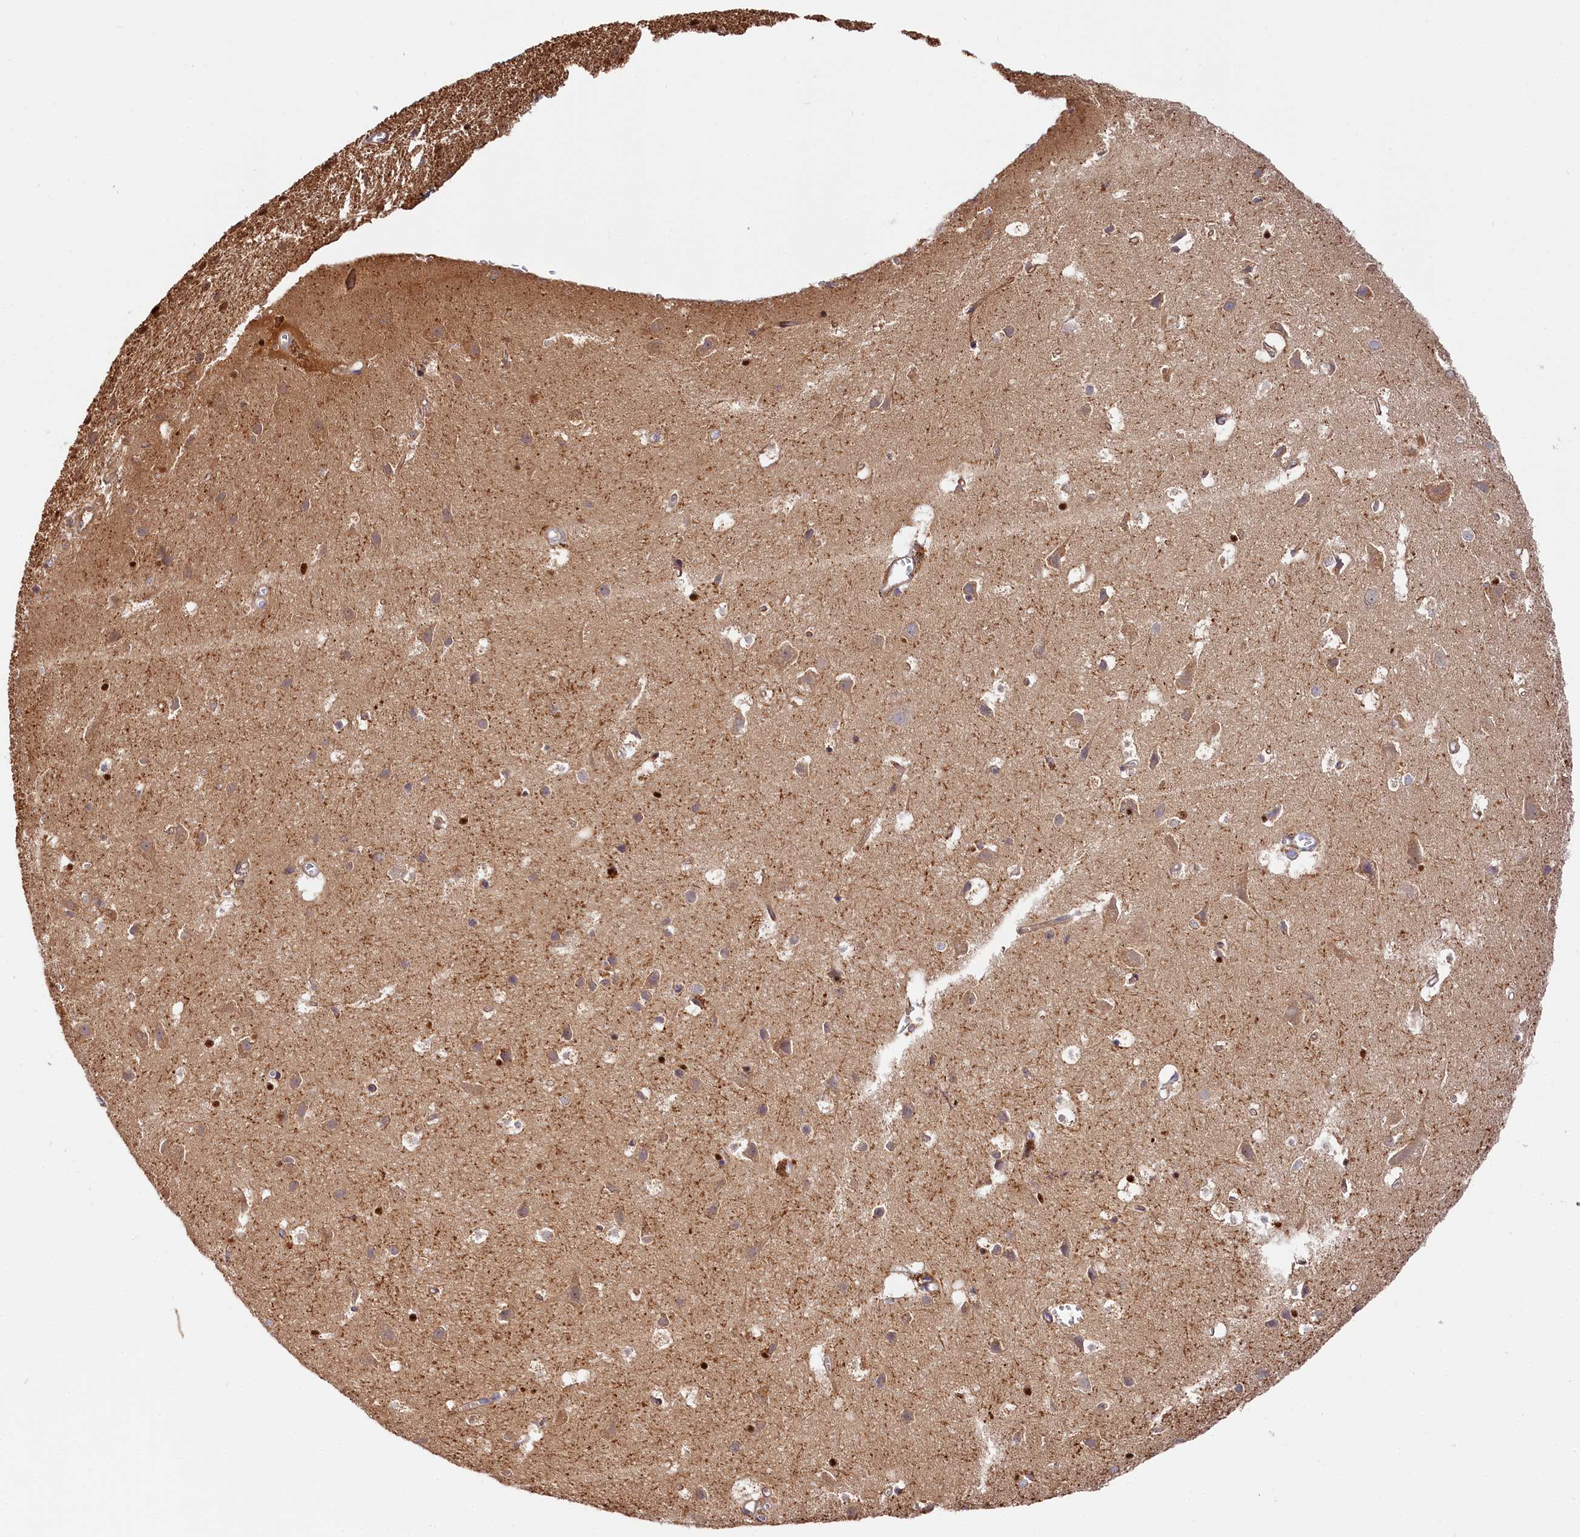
{"staining": {"intensity": "moderate", "quantity": ">75%", "location": "cytoplasmic/membranous"}, "tissue": "cerebral cortex", "cell_type": "Endothelial cells", "image_type": "normal", "snomed": [{"axis": "morphology", "description": "Normal tissue, NOS"}, {"axis": "topography", "description": "Cerebral cortex"}], "caption": "DAB immunohistochemical staining of benign human cerebral cortex demonstrates moderate cytoplasmic/membranous protein staining in approximately >75% of endothelial cells.", "gene": "KATNB1", "patient": {"sex": "male", "age": 54}}